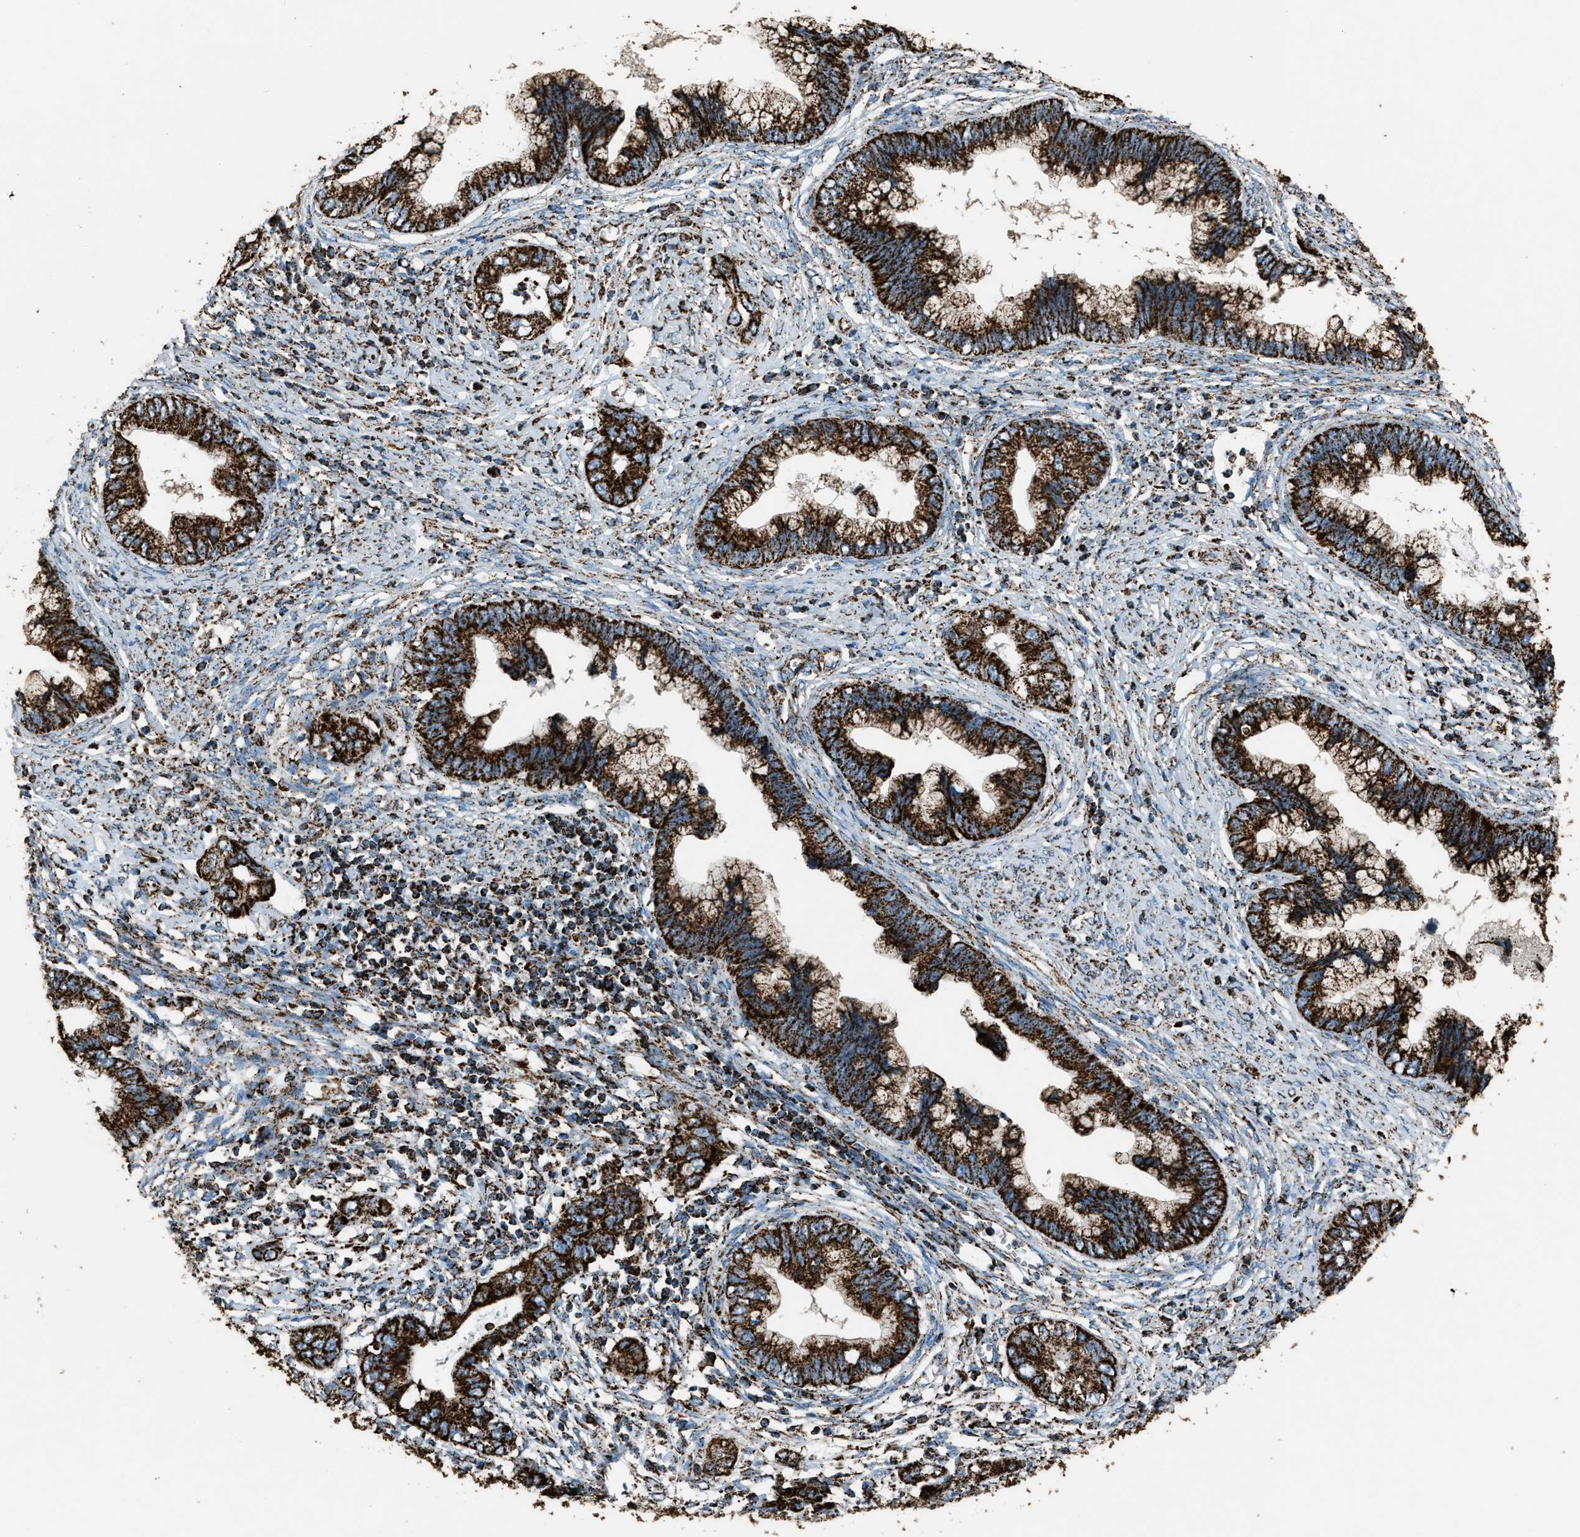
{"staining": {"intensity": "strong", "quantity": ">75%", "location": "cytoplasmic/membranous"}, "tissue": "cervical cancer", "cell_type": "Tumor cells", "image_type": "cancer", "snomed": [{"axis": "morphology", "description": "Adenocarcinoma, NOS"}, {"axis": "topography", "description": "Cervix"}], "caption": "Tumor cells display high levels of strong cytoplasmic/membranous expression in approximately >75% of cells in human cervical cancer. (Stains: DAB (3,3'-diaminobenzidine) in brown, nuclei in blue, Microscopy: brightfield microscopy at high magnification).", "gene": "MDH2", "patient": {"sex": "female", "age": 44}}